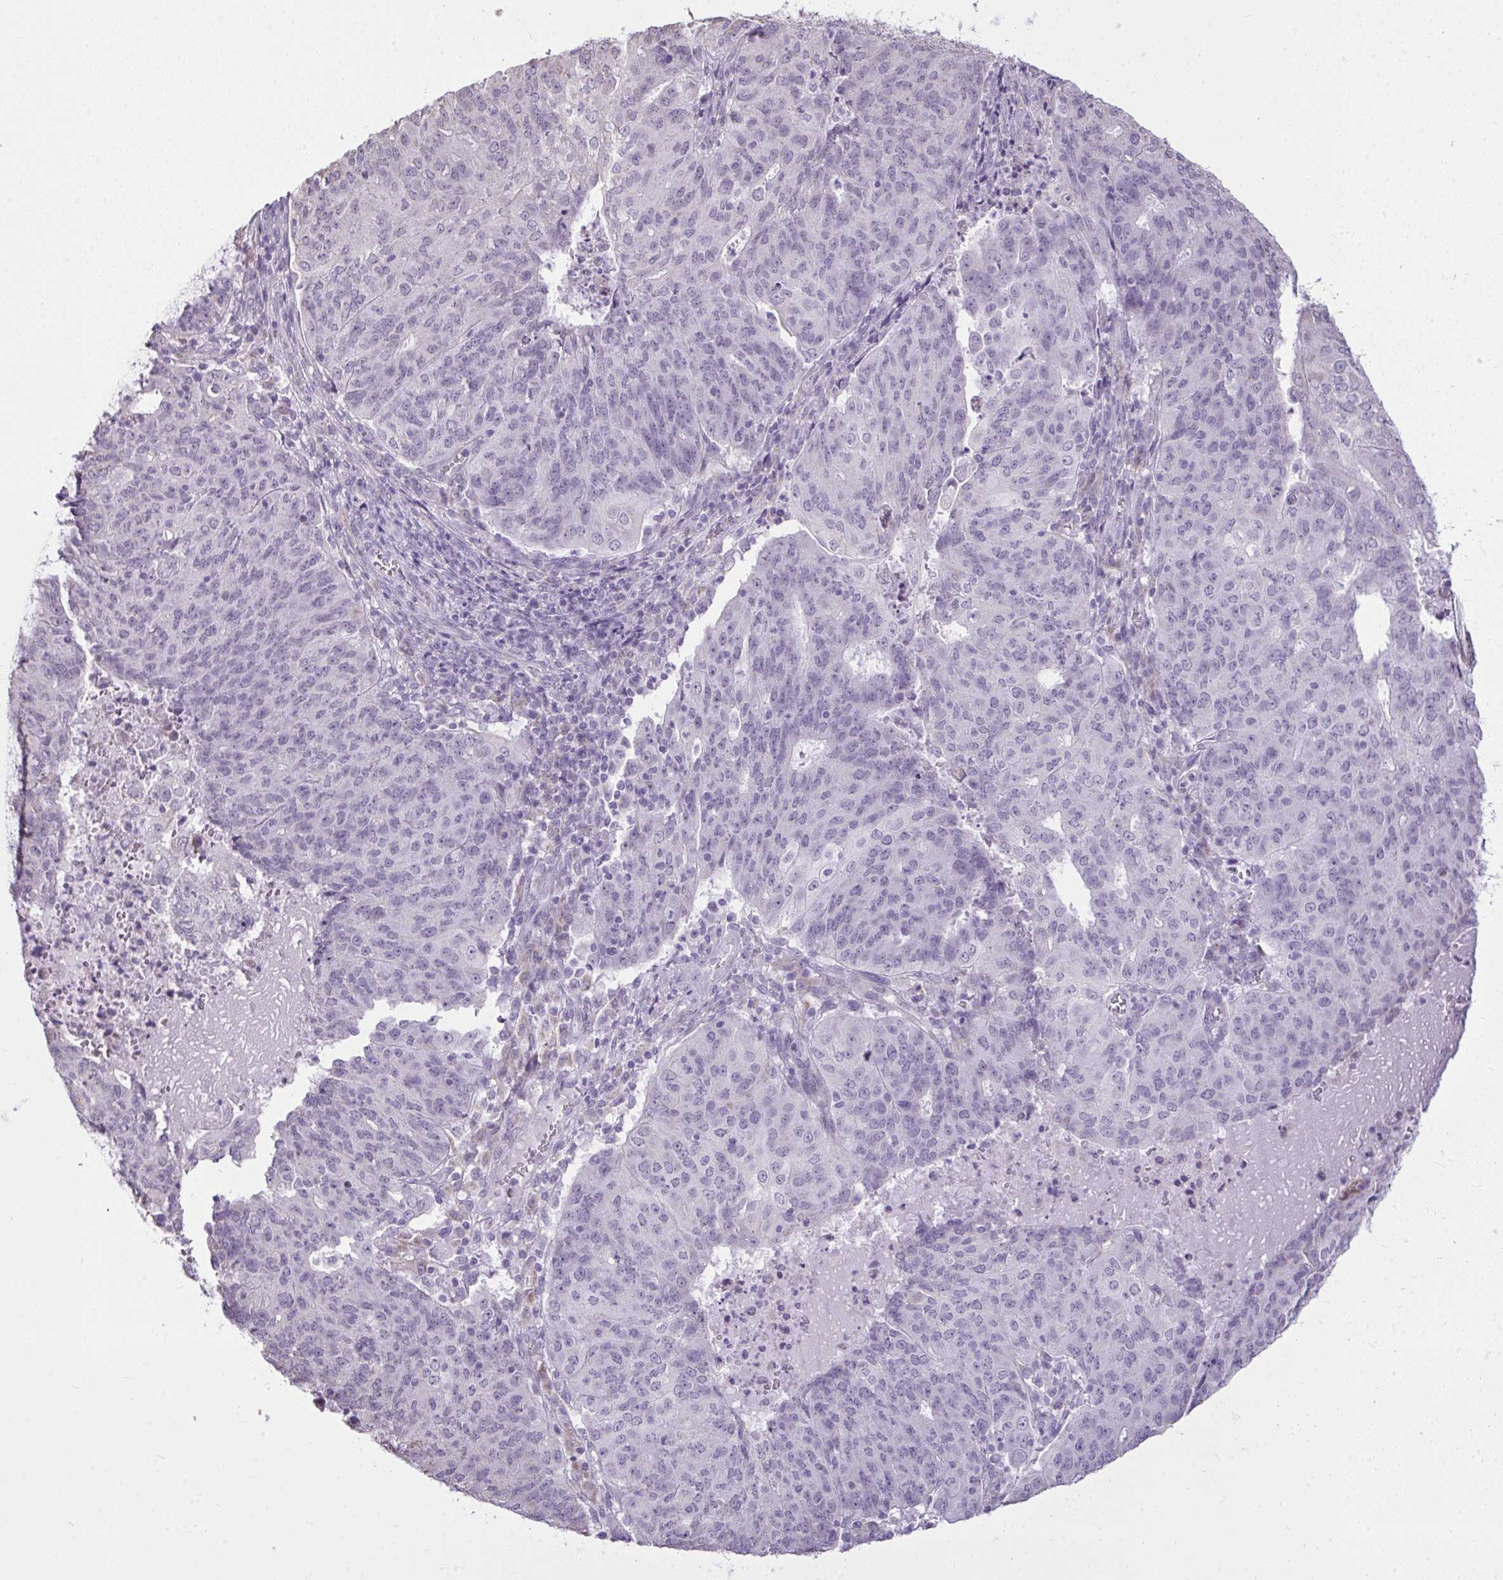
{"staining": {"intensity": "negative", "quantity": "none", "location": "none"}, "tissue": "endometrial cancer", "cell_type": "Tumor cells", "image_type": "cancer", "snomed": [{"axis": "morphology", "description": "Adenocarcinoma, NOS"}, {"axis": "topography", "description": "Endometrium"}], "caption": "Tumor cells show no significant protein positivity in endometrial cancer (adenocarcinoma).", "gene": "NPPA", "patient": {"sex": "female", "age": 82}}